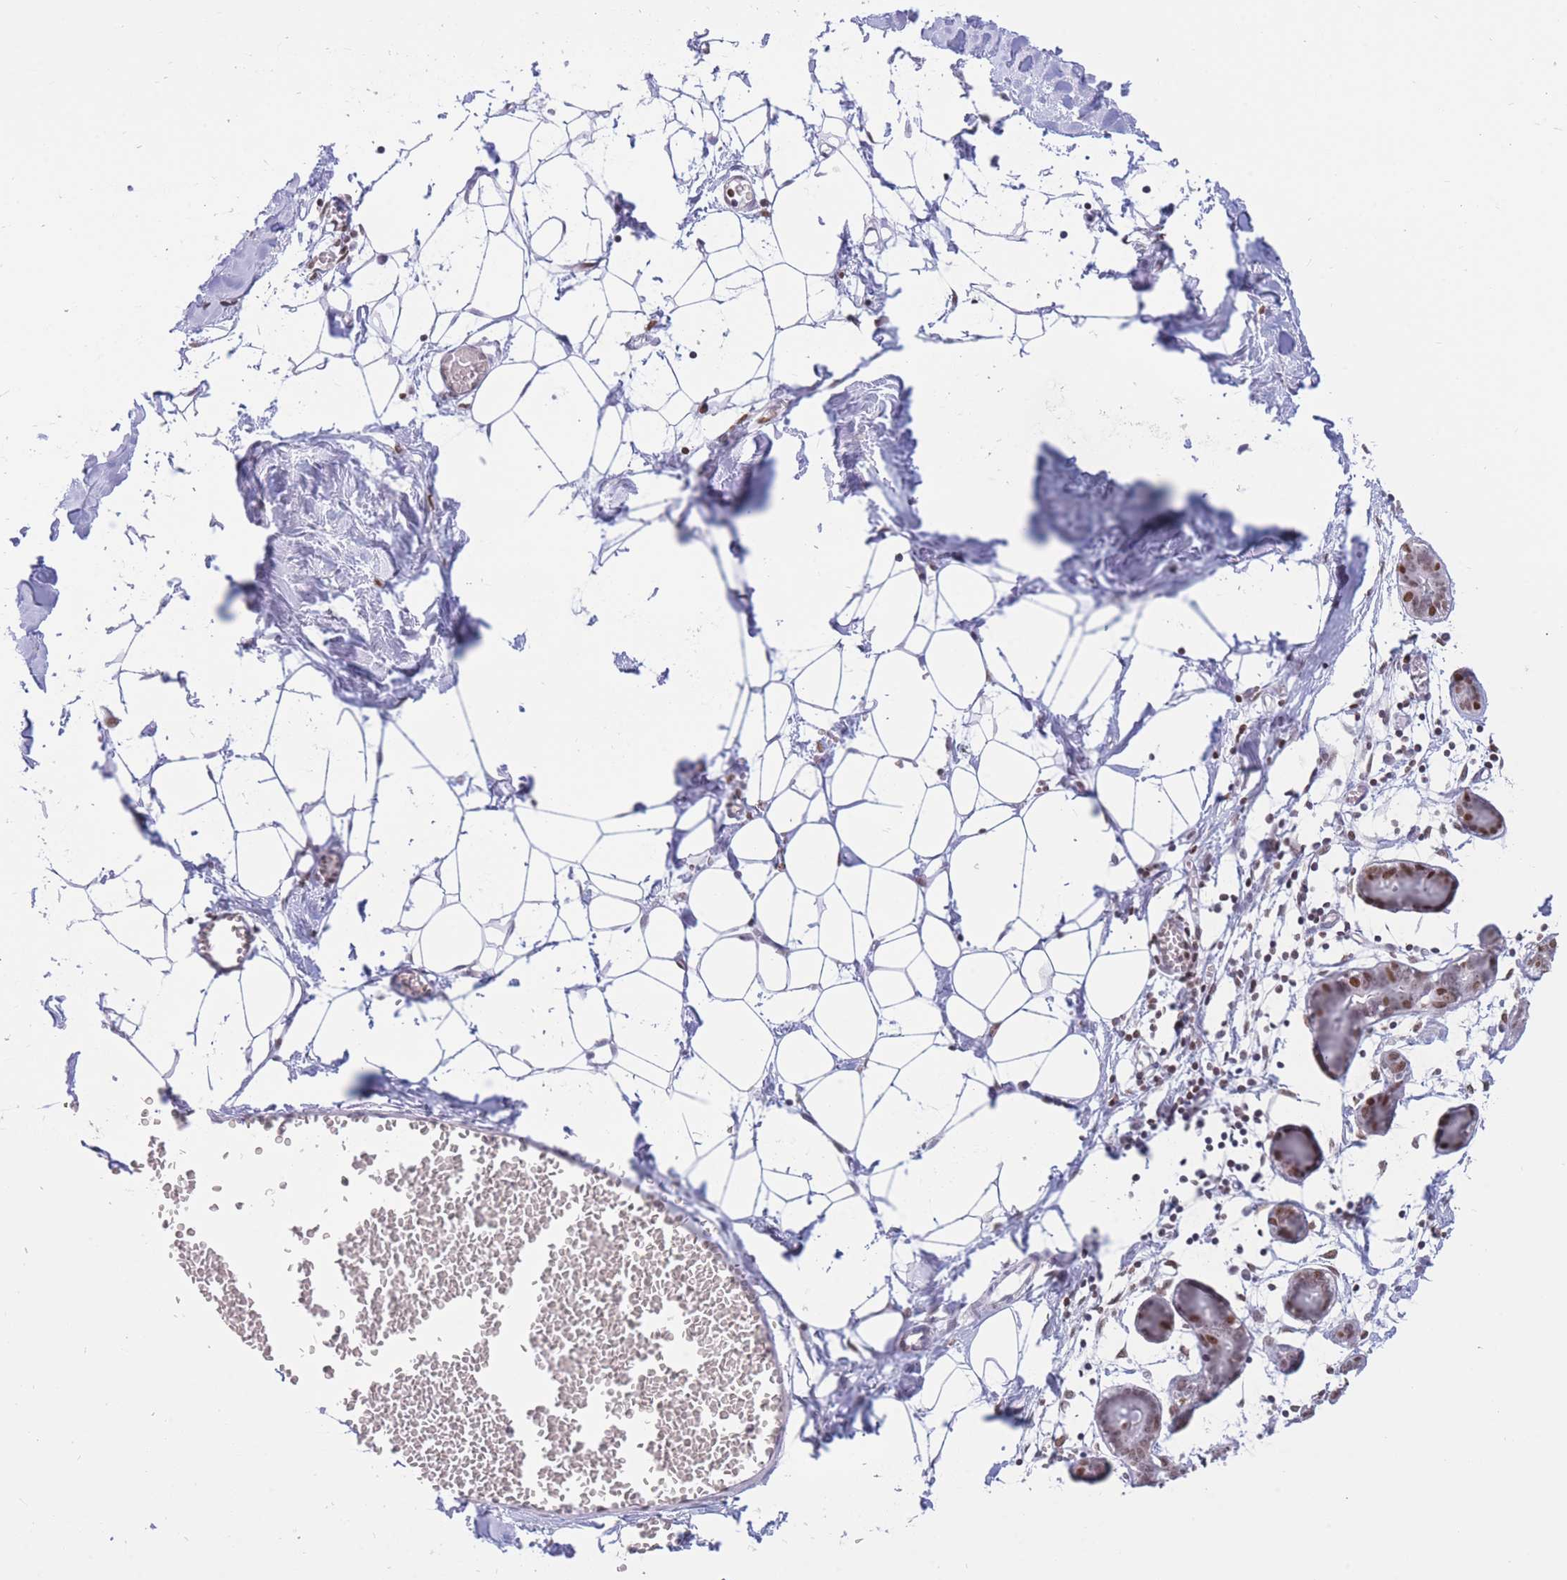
{"staining": {"intensity": "negative", "quantity": "none", "location": "none"}, "tissue": "breast", "cell_type": "Adipocytes", "image_type": "normal", "snomed": [{"axis": "morphology", "description": "Normal tissue, NOS"}, {"axis": "topography", "description": "Breast"}], "caption": "Protein analysis of normal breast shows no significant expression in adipocytes.", "gene": "HMGN1", "patient": {"sex": "female", "age": 27}}